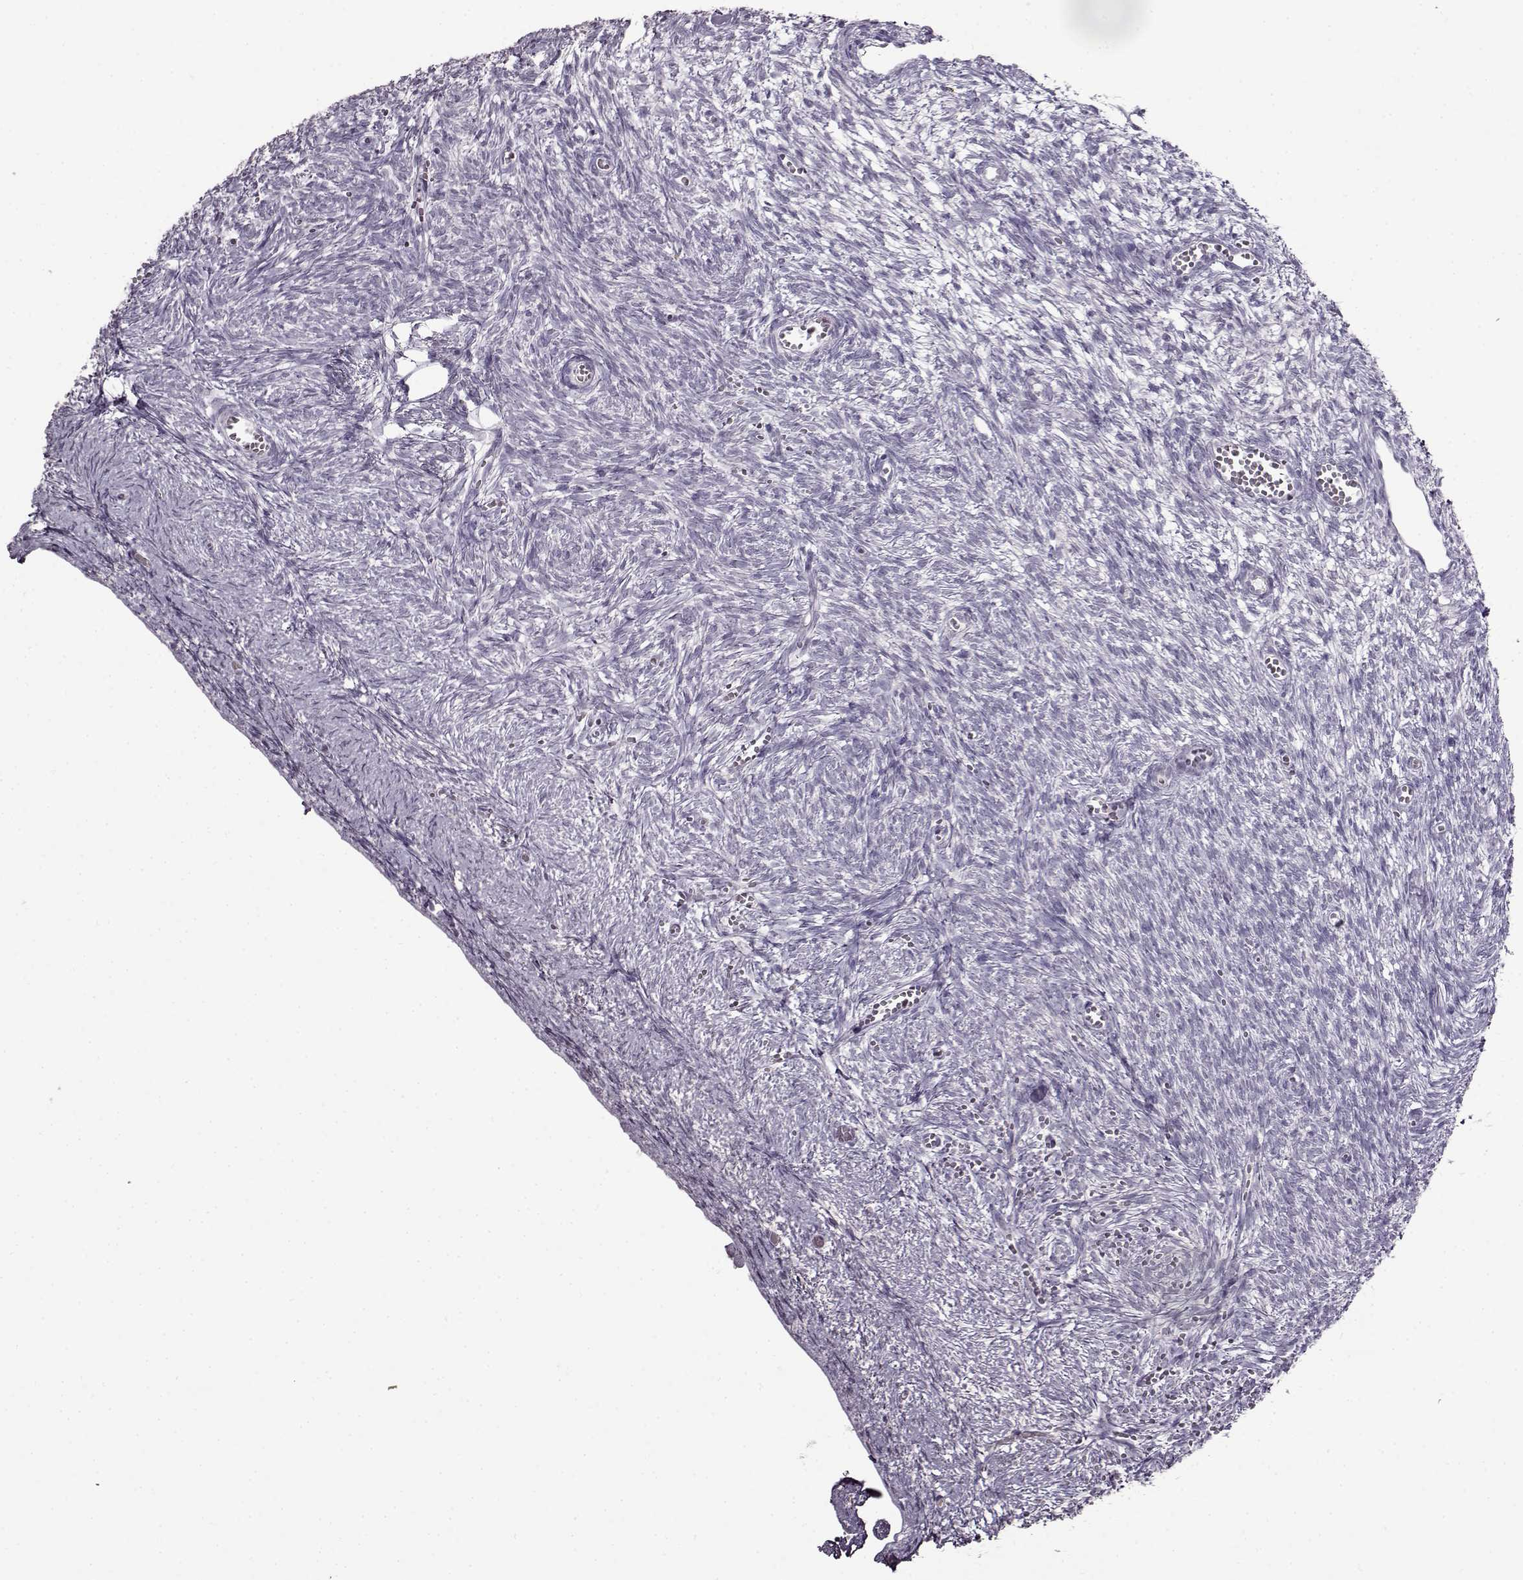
{"staining": {"intensity": "negative", "quantity": "none", "location": "none"}, "tissue": "ovary", "cell_type": "Follicle cells", "image_type": "normal", "snomed": [{"axis": "morphology", "description": "Normal tissue, NOS"}, {"axis": "topography", "description": "Ovary"}], "caption": "This is an IHC histopathology image of normal ovary. There is no positivity in follicle cells.", "gene": "FSHB", "patient": {"sex": "female", "age": 43}}